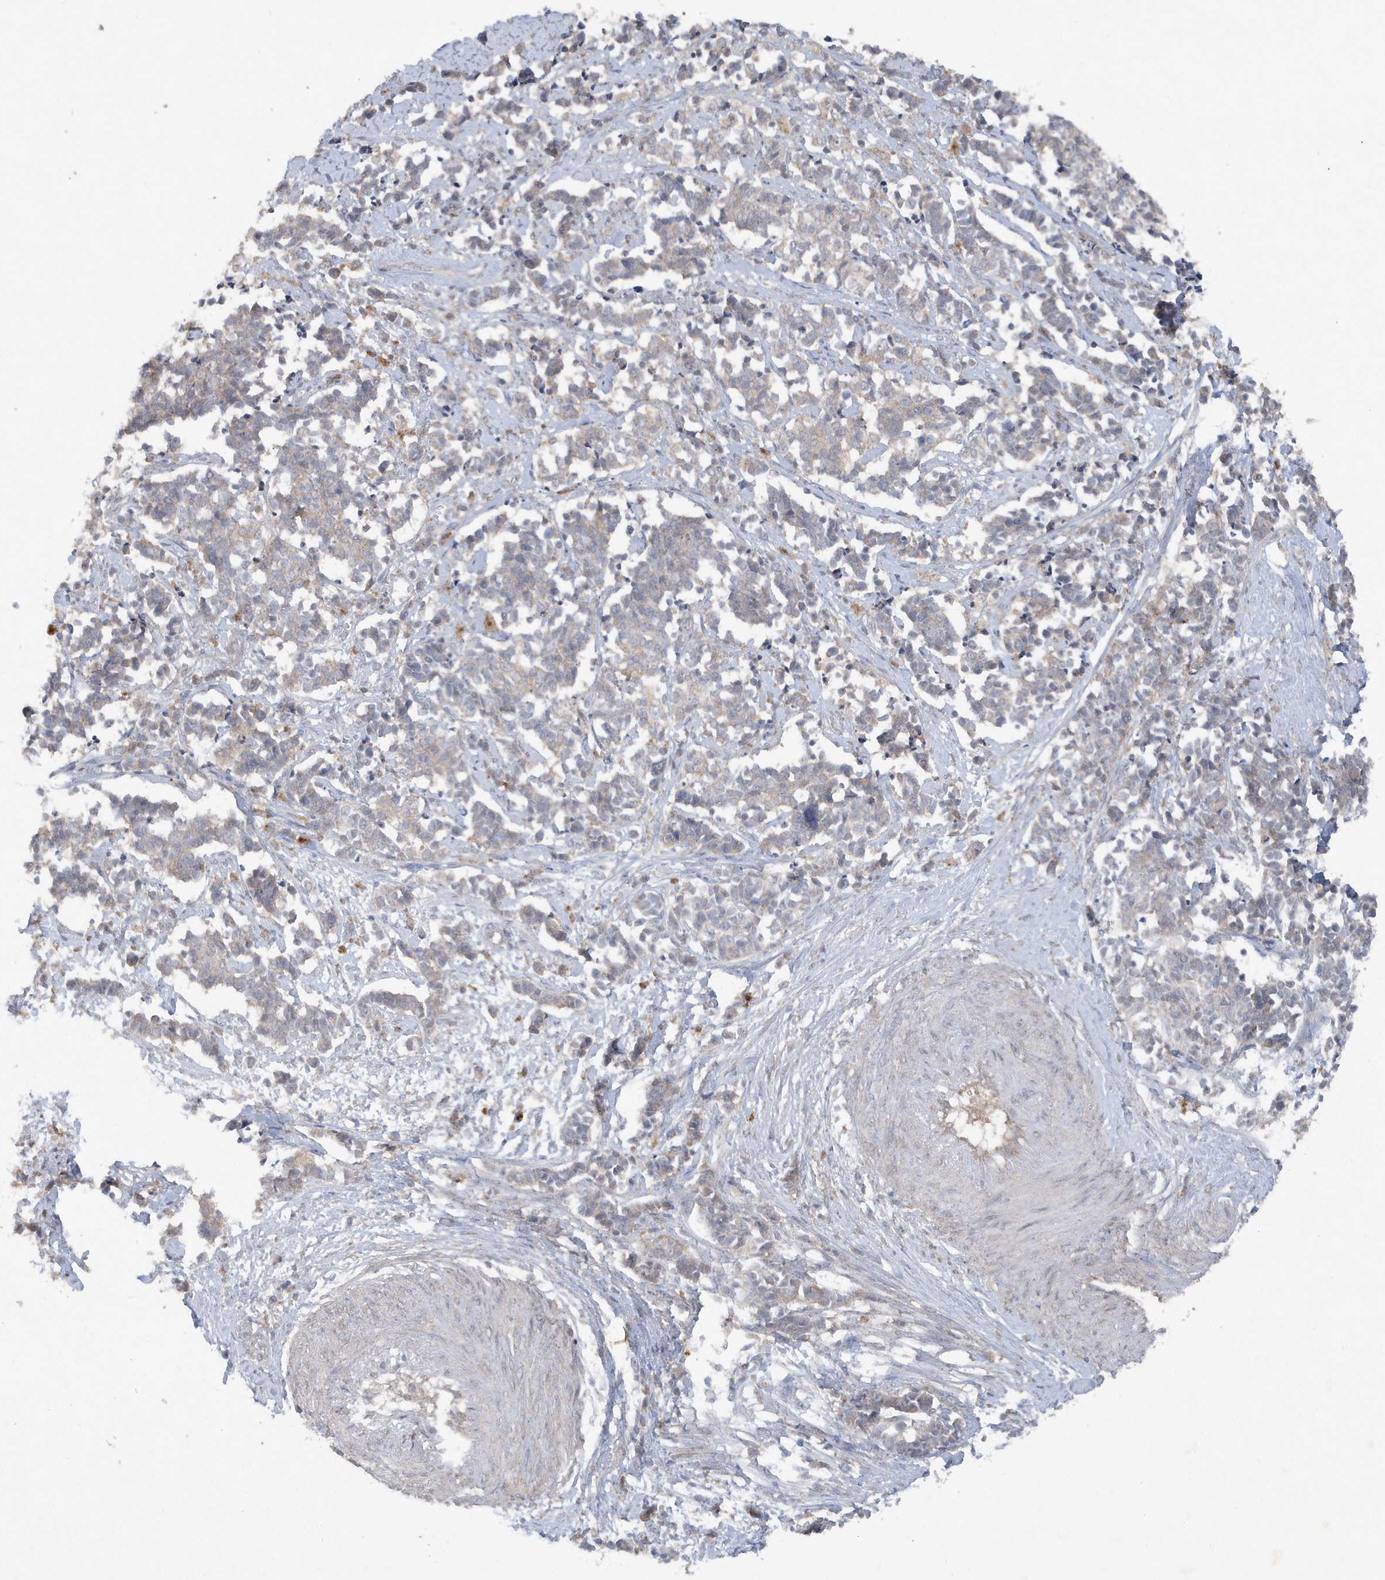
{"staining": {"intensity": "moderate", "quantity": "<25%", "location": "cytoplasmic/membranous"}, "tissue": "cervical cancer", "cell_type": "Tumor cells", "image_type": "cancer", "snomed": [{"axis": "morphology", "description": "Normal tissue, NOS"}, {"axis": "morphology", "description": "Squamous cell carcinoma, NOS"}, {"axis": "topography", "description": "Cervix"}], "caption": "Cervical squamous cell carcinoma stained for a protein shows moderate cytoplasmic/membranous positivity in tumor cells.", "gene": "C1RL", "patient": {"sex": "female", "age": 35}}